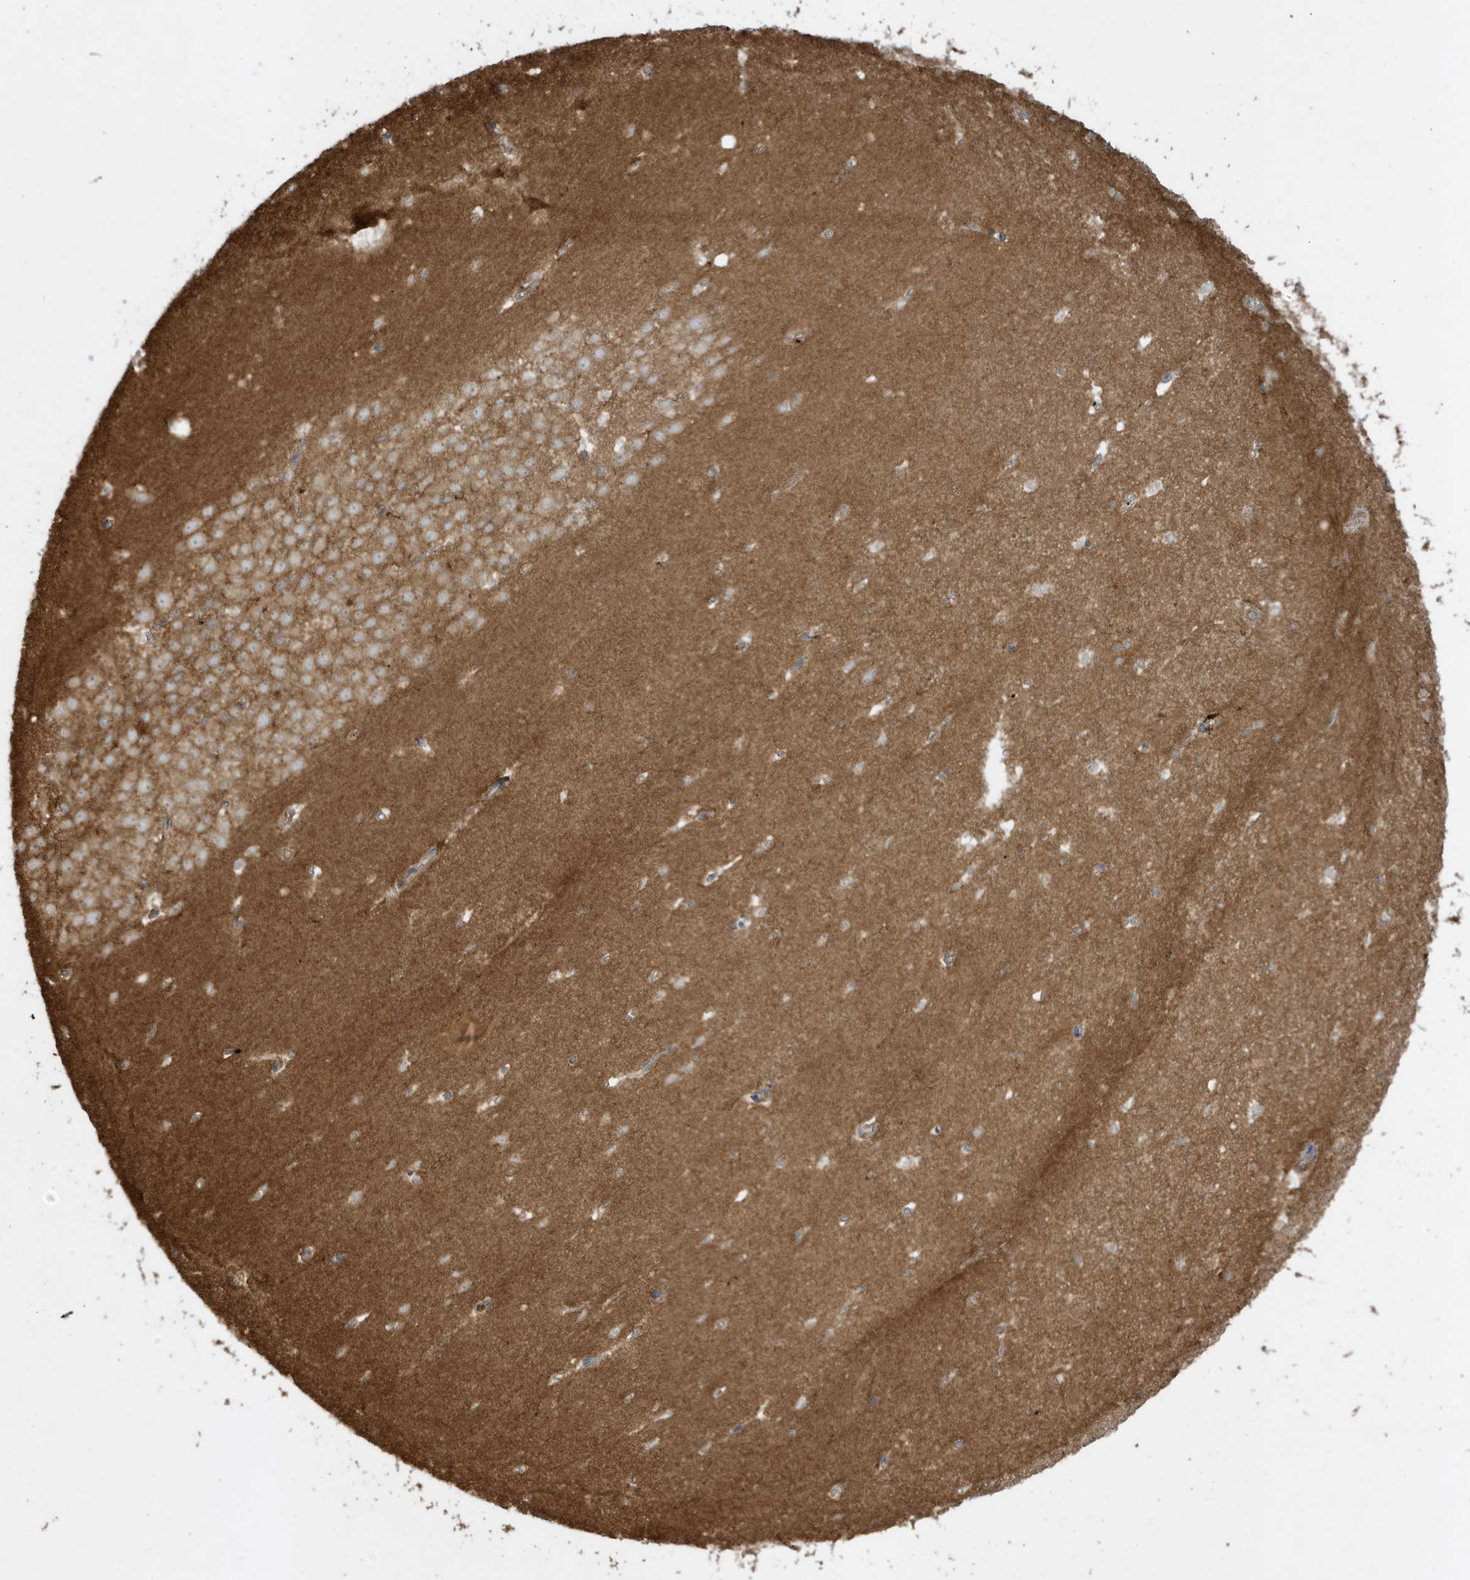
{"staining": {"intensity": "weak", "quantity": ">75%", "location": "cytoplasmic/membranous"}, "tissue": "hippocampus", "cell_type": "Glial cells", "image_type": "normal", "snomed": [{"axis": "morphology", "description": "Normal tissue, NOS"}, {"axis": "topography", "description": "Hippocampus"}], "caption": "Human hippocampus stained for a protein (brown) demonstrates weak cytoplasmic/membranous positive positivity in about >75% of glial cells.", "gene": "ABTB1", "patient": {"sex": "female", "age": 64}}